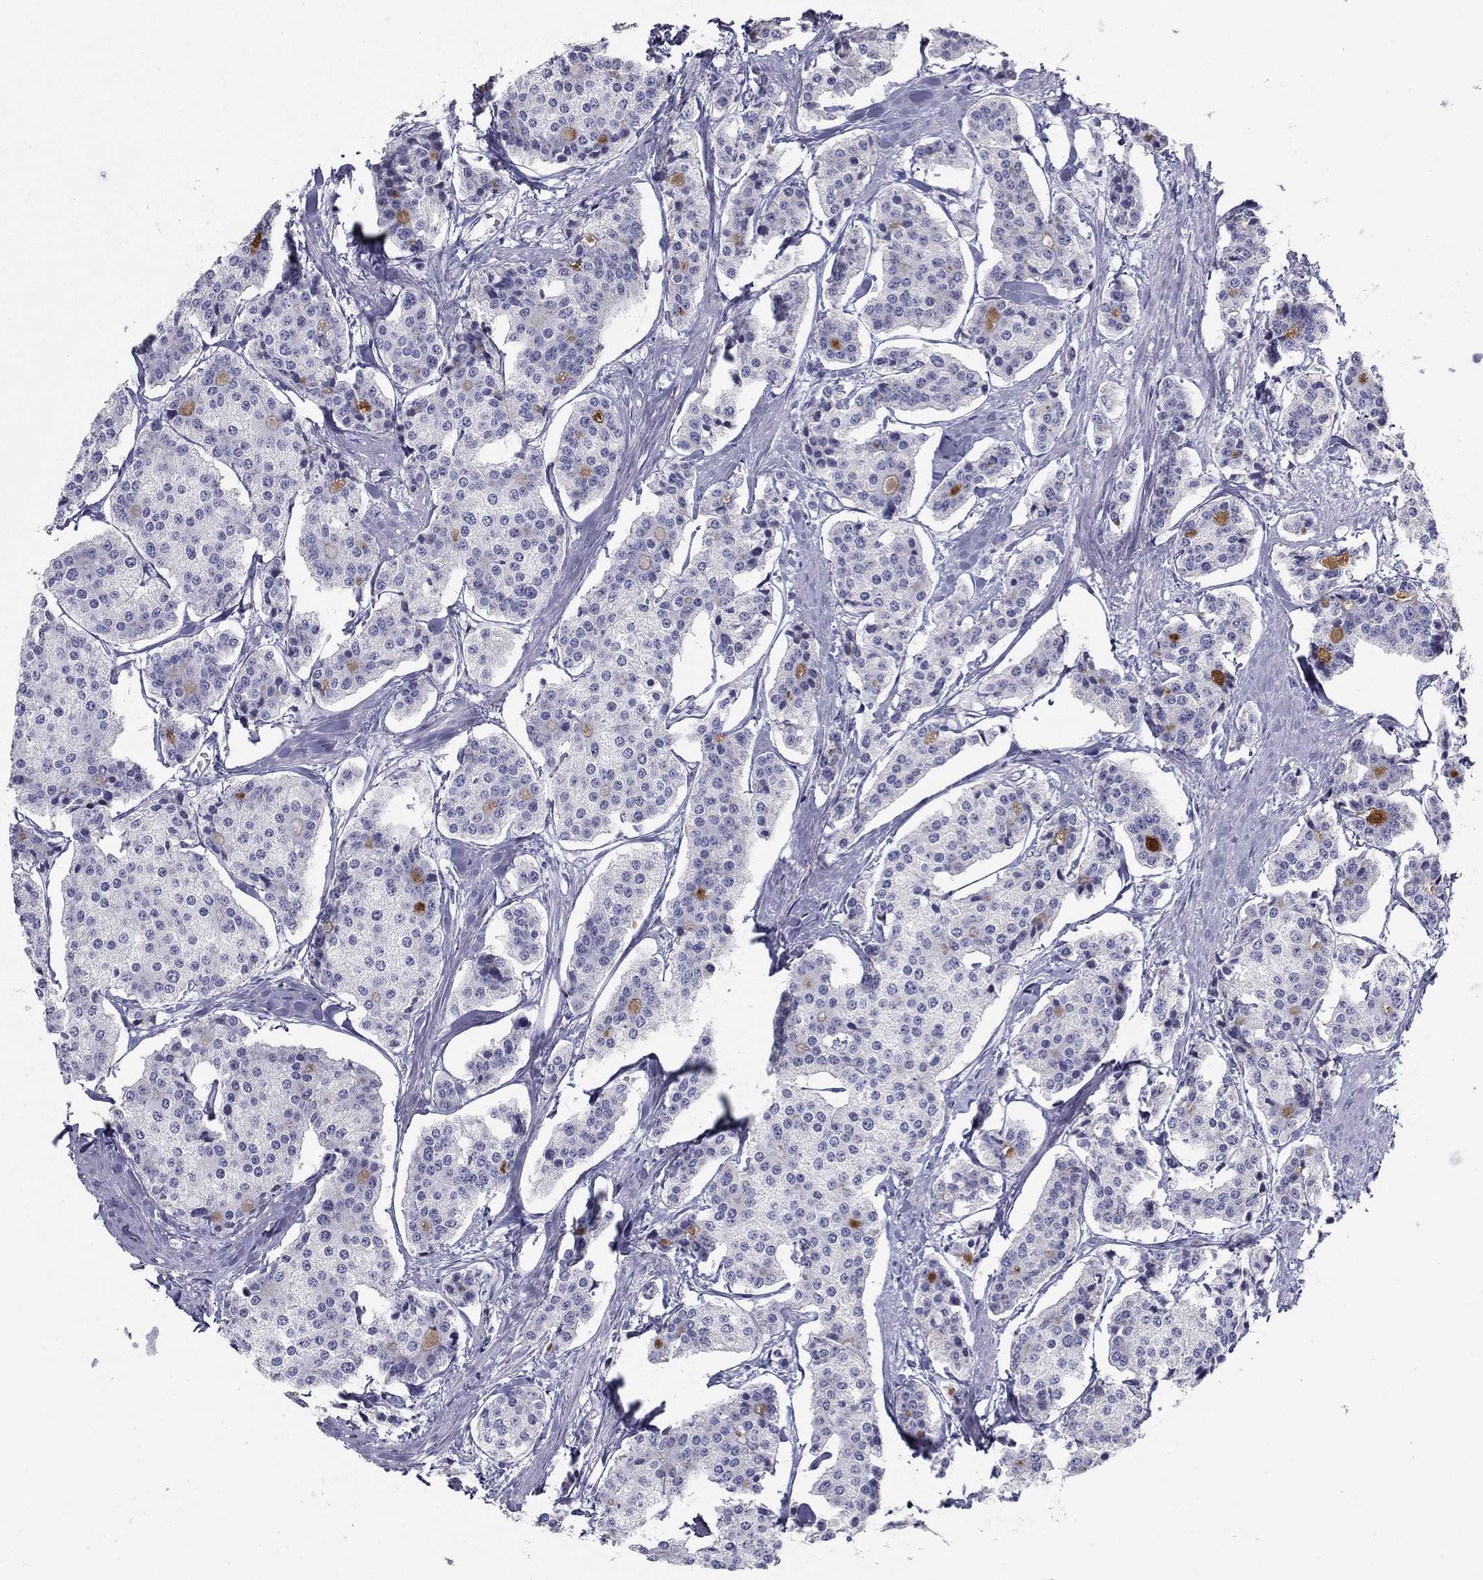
{"staining": {"intensity": "negative", "quantity": "none", "location": "none"}, "tissue": "carcinoid", "cell_type": "Tumor cells", "image_type": "cancer", "snomed": [{"axis": "morphology", "description": "Carcinoid, malignant, NOS"}, {"axis": "topography", "description": "Small intestine"}], "caption": "Immunohistochemistry micrograph of neoplastic tissue: carcinoid (malignant) stained with DAB displays no significant protein expression in tumor cells.", "gene": "ZP2", "patient": {"sex": "female", "age": 65}}